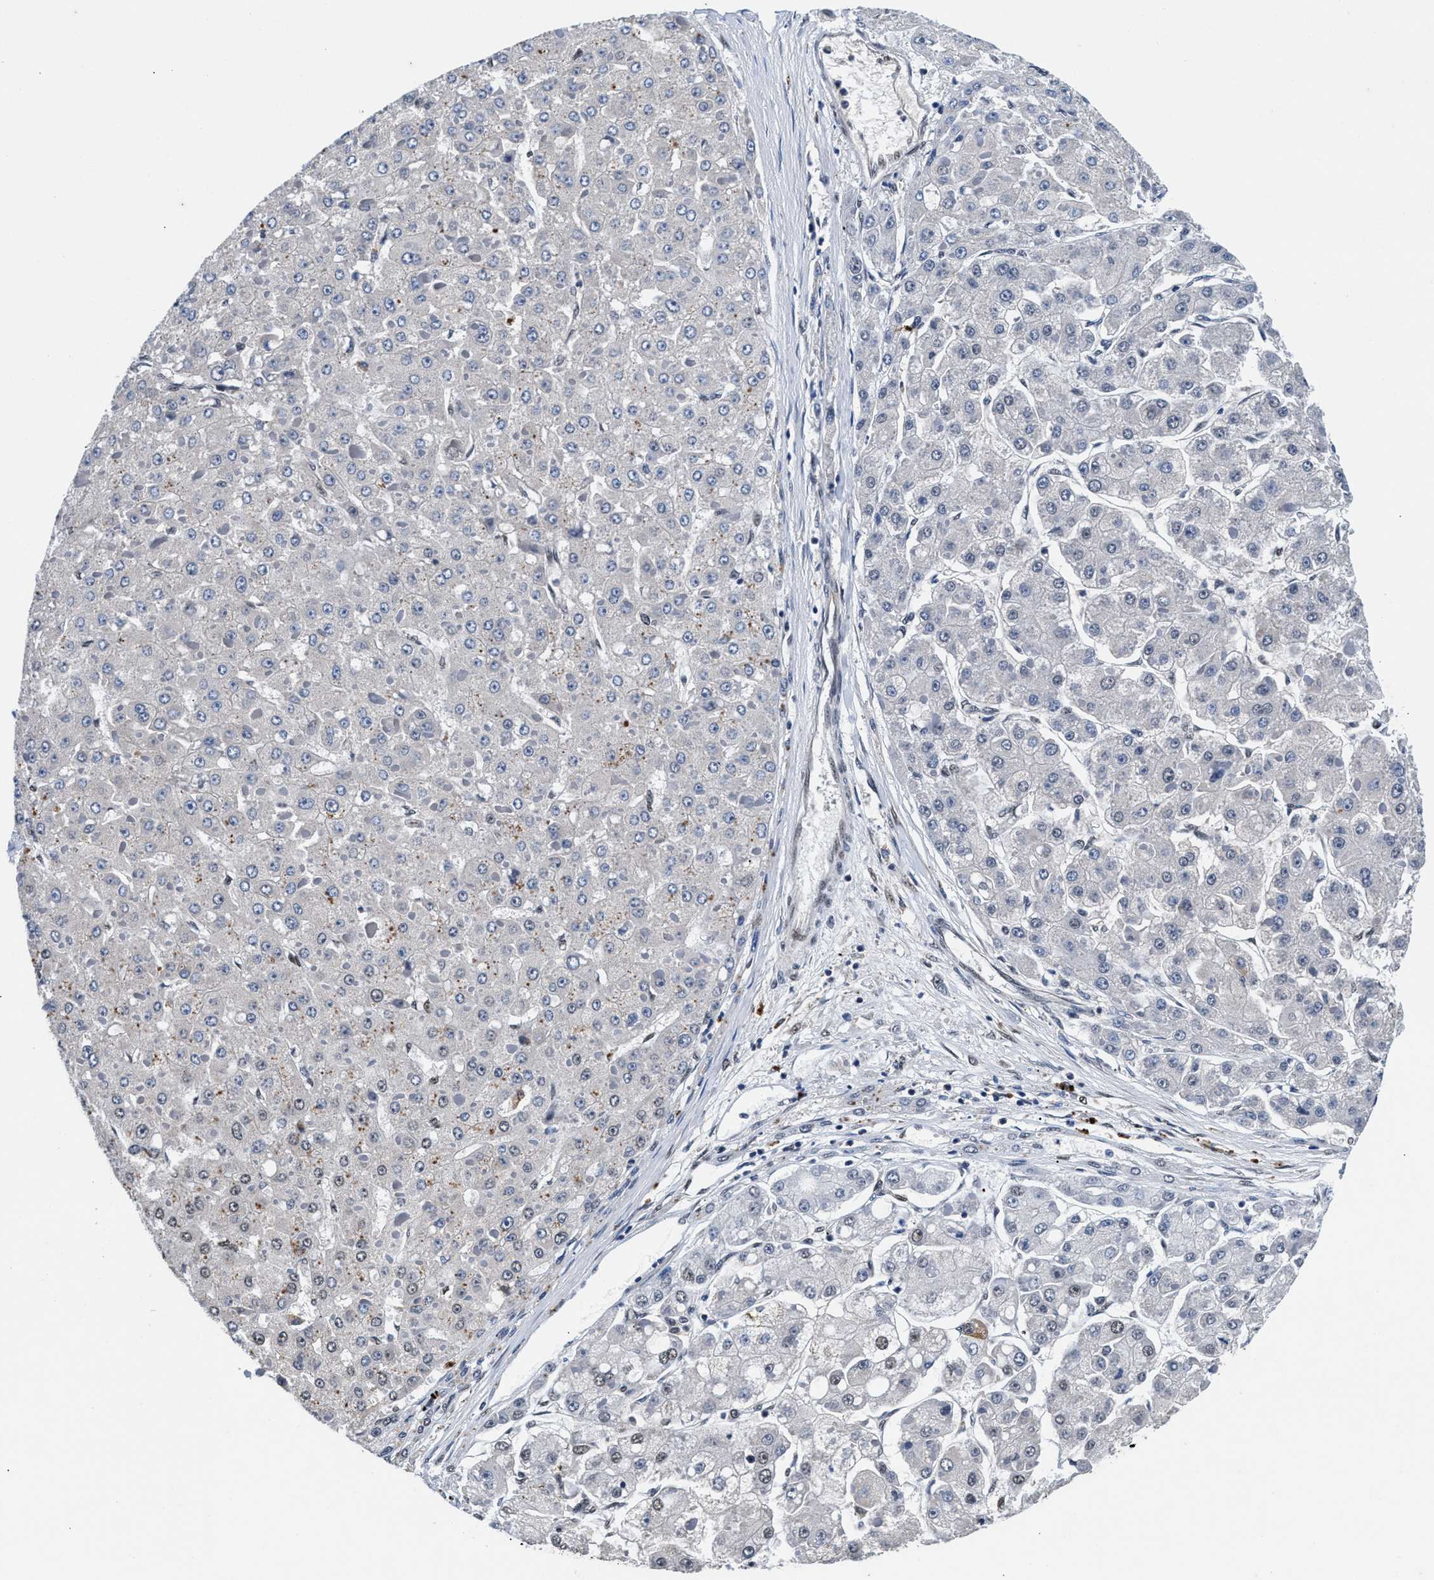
{"staining": {"intensity": "weak", "quantity": "<25%", "location": "nuclear"}, "tissue": "liver cancer", "cell_type": "Tumor cells", "image_type": "cancer", "snomed": [{"axis": "morphology", "description": "Carcinoma, Hepatocellular, NOS"}, {"axis": "topography", "description": "Liver"}], "caption": "A histopathology image of liver cancer (hepatocellular carcinoma) stained for a protein displays no brown staining in tumor cells.", "gene": "USP16", "patient": {"sex": "female", "age": 73}}